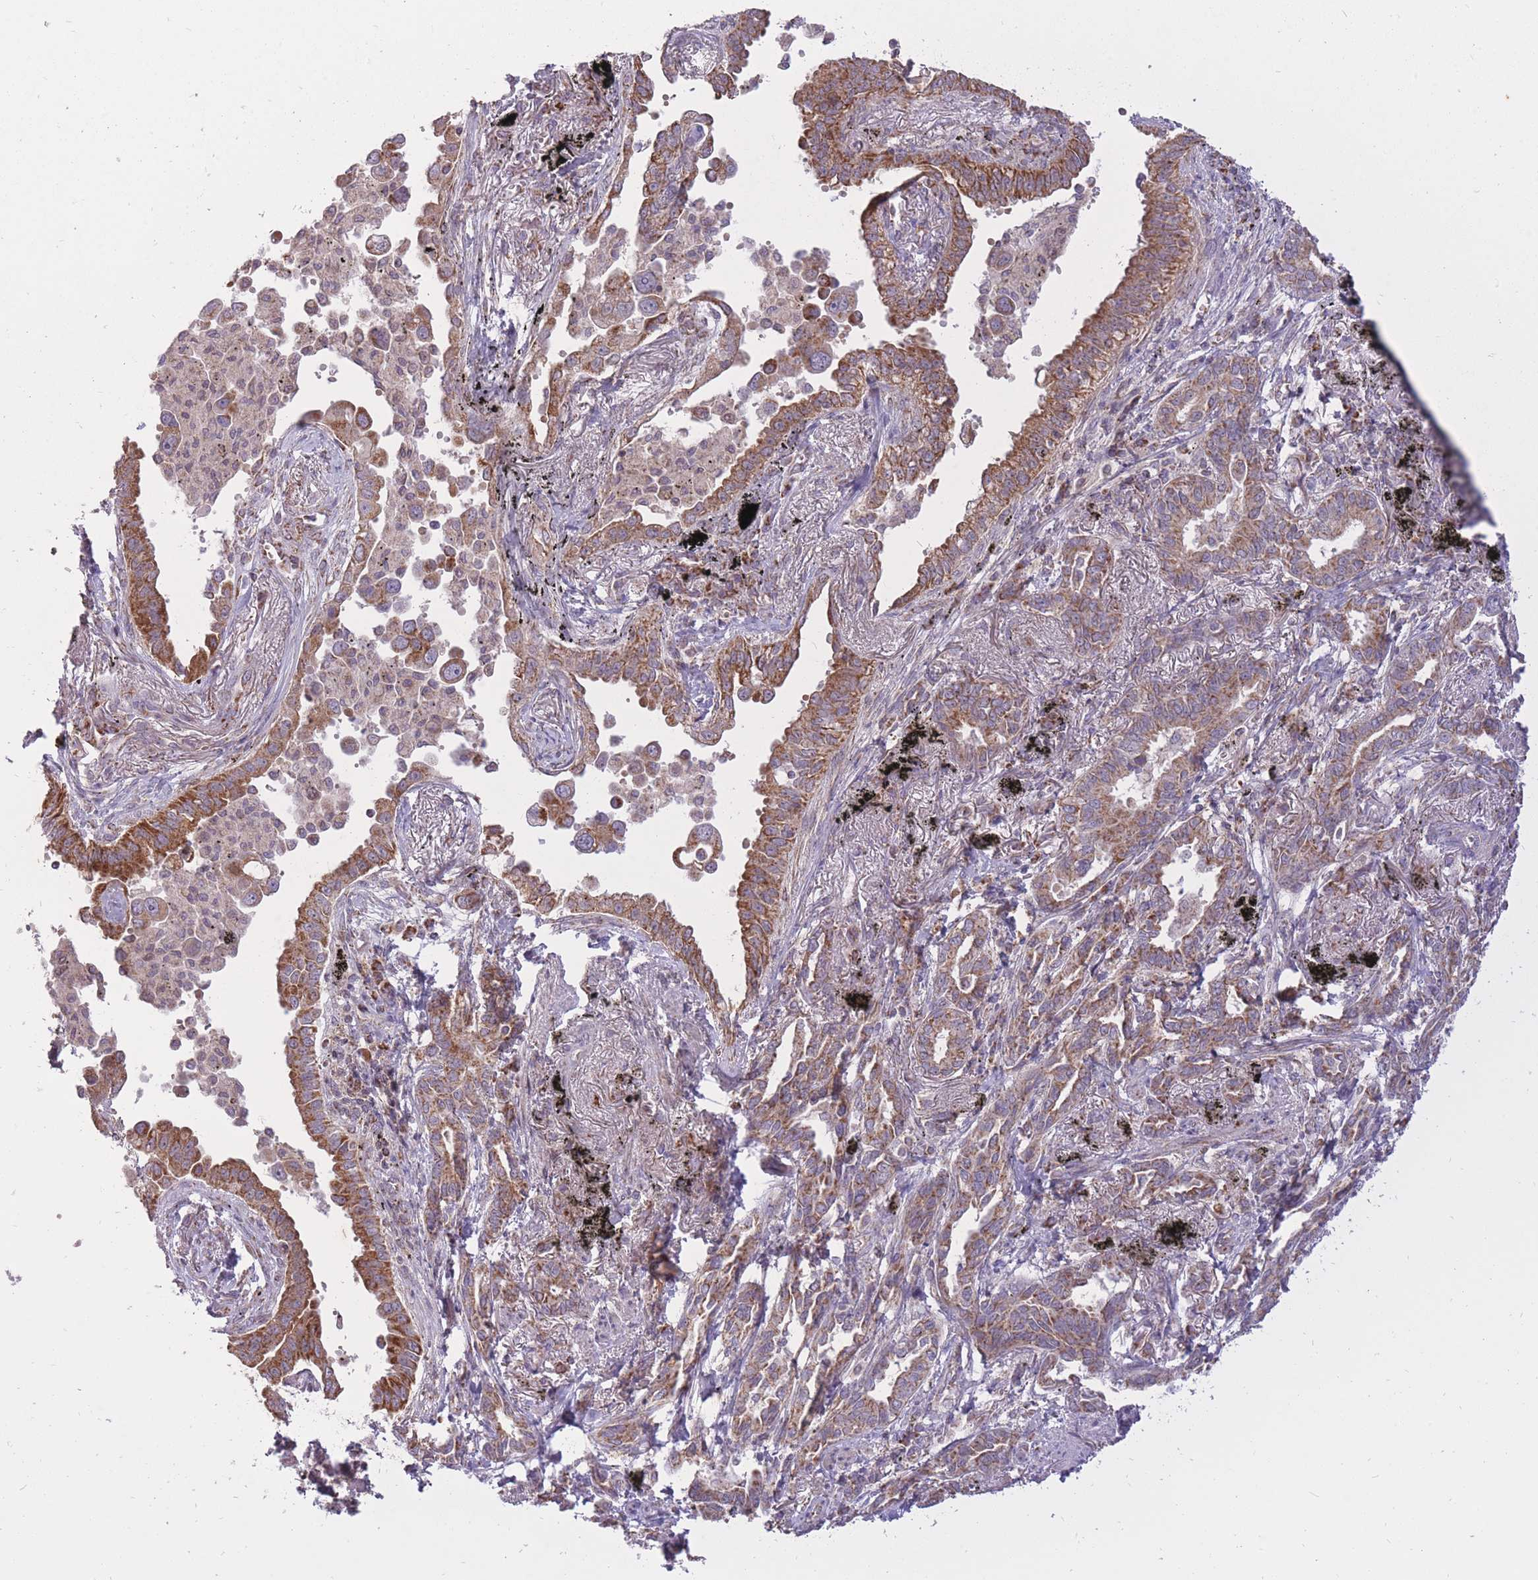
{"staining": {"intensity": "moderate", "quantity": ">75%", "location": "cytoplasmic/membranous"}, "tissue": "lung cancer", "cell_type": "Tumor cells", "image_type": "cancer", "snomed": [{"axis": "morphology", "description": "Adenocarcinoma, NOS"}, {"axis": "topography", "description": "Lung"}], "caption": "A brown stain labels moderate cytoplasmic/membranous expression of a protein in human lung cancer tumor cells.", "gene": "LIN7C", "patient": {"sex": "male", "age": 67}}